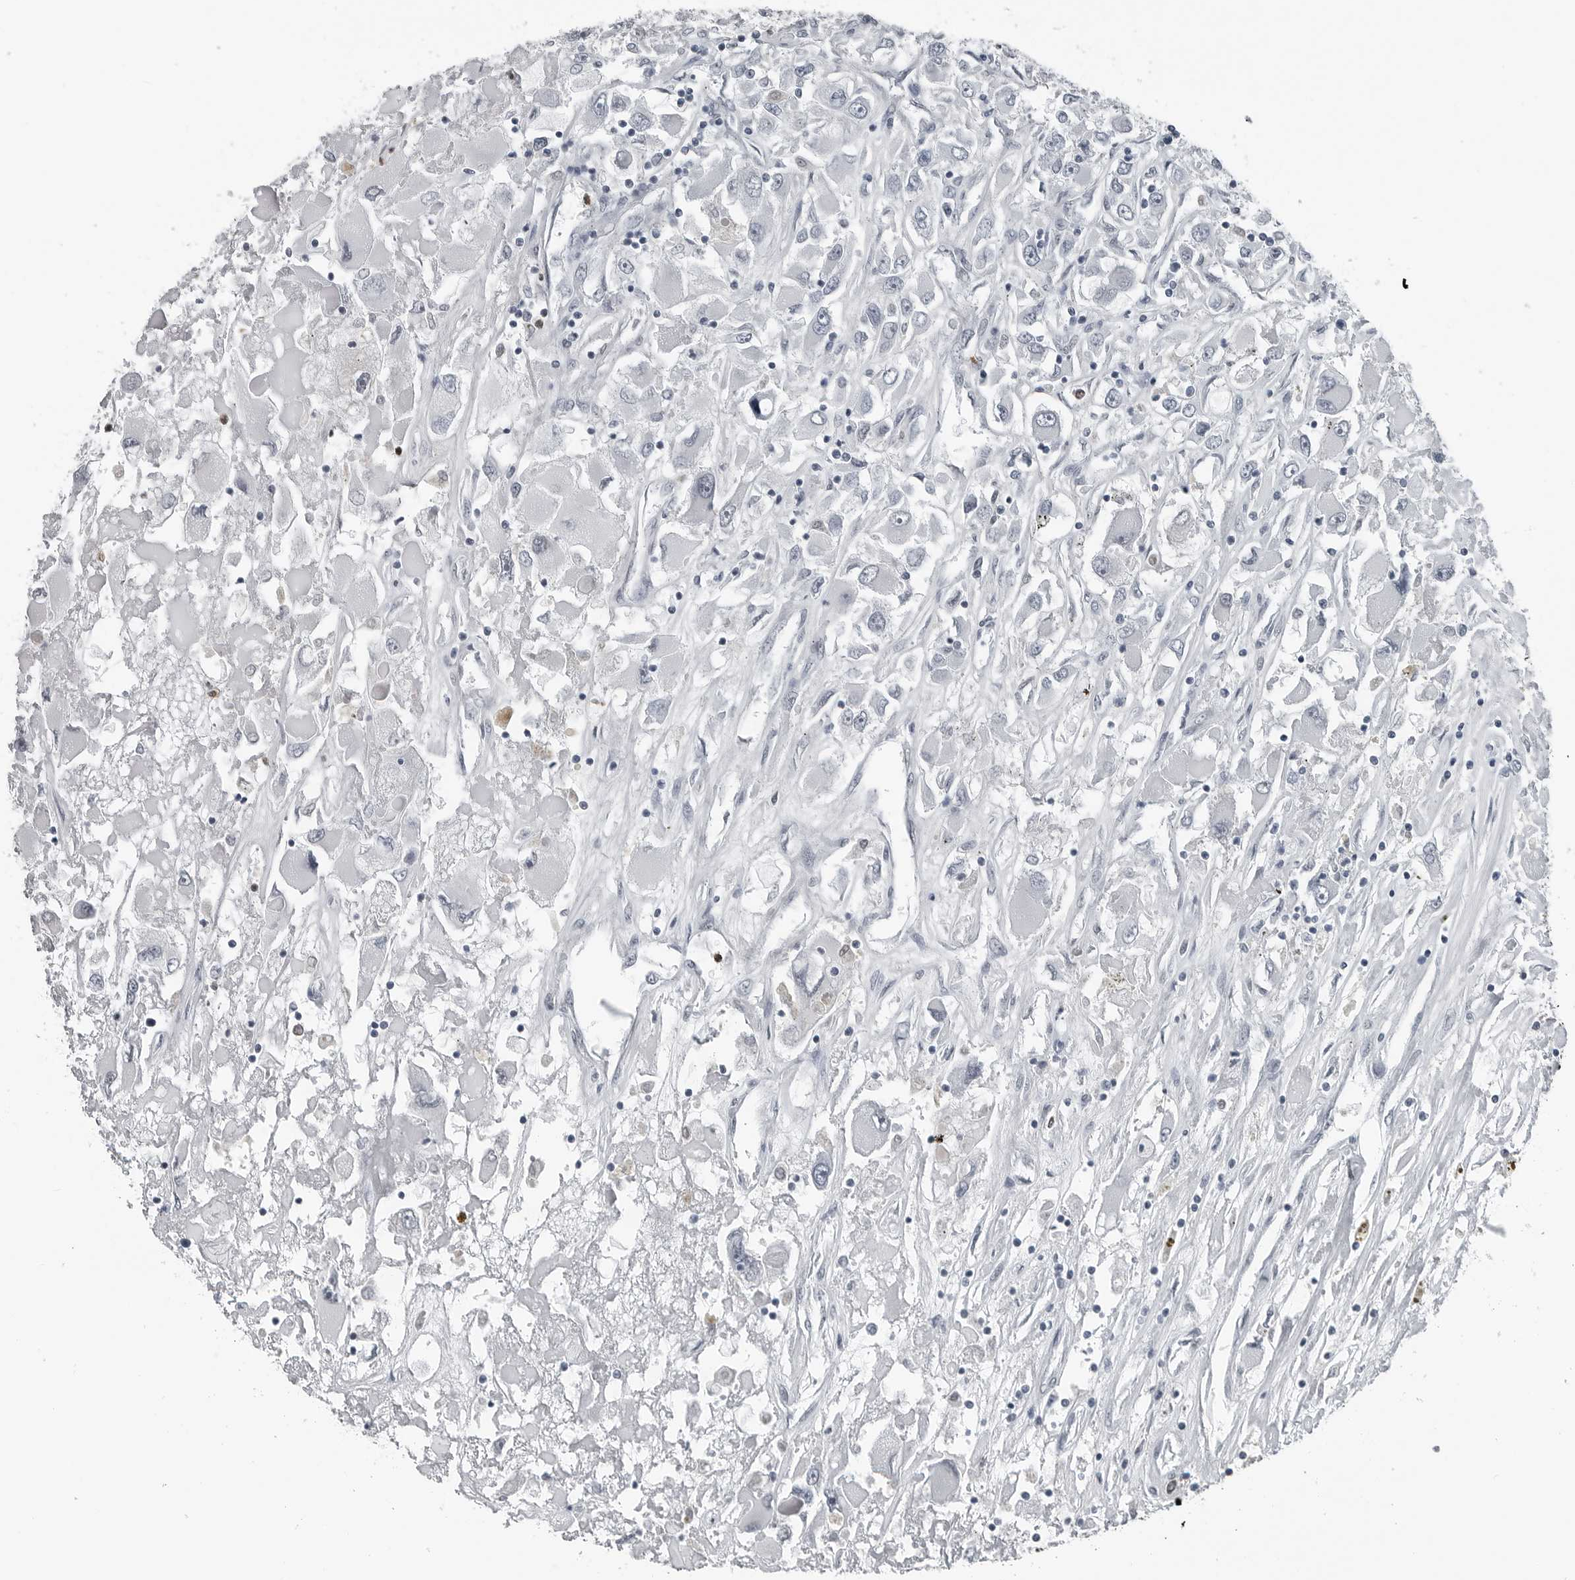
{"staining": {"intensity": "negative", "quantity": "none", "location": "none"}, "tissue": "renal cancer", "cell_type": "Tumor cells", "image_type": "cancer", "snomed": [{"axis": "morphology", "description": "Adenocarcinoma, NOS"}, {"axis": "topography", "description": "Kidney"}], "caption": "Immunohistochemistry (IHC) micrograph of neoplastic tissue: human renal adenocarcinoma stained with DAB exhibits no significant protein positivity in tumor cells.", "gene": "AKR1A1", "patient": {"sex": "female", "age": 52}}